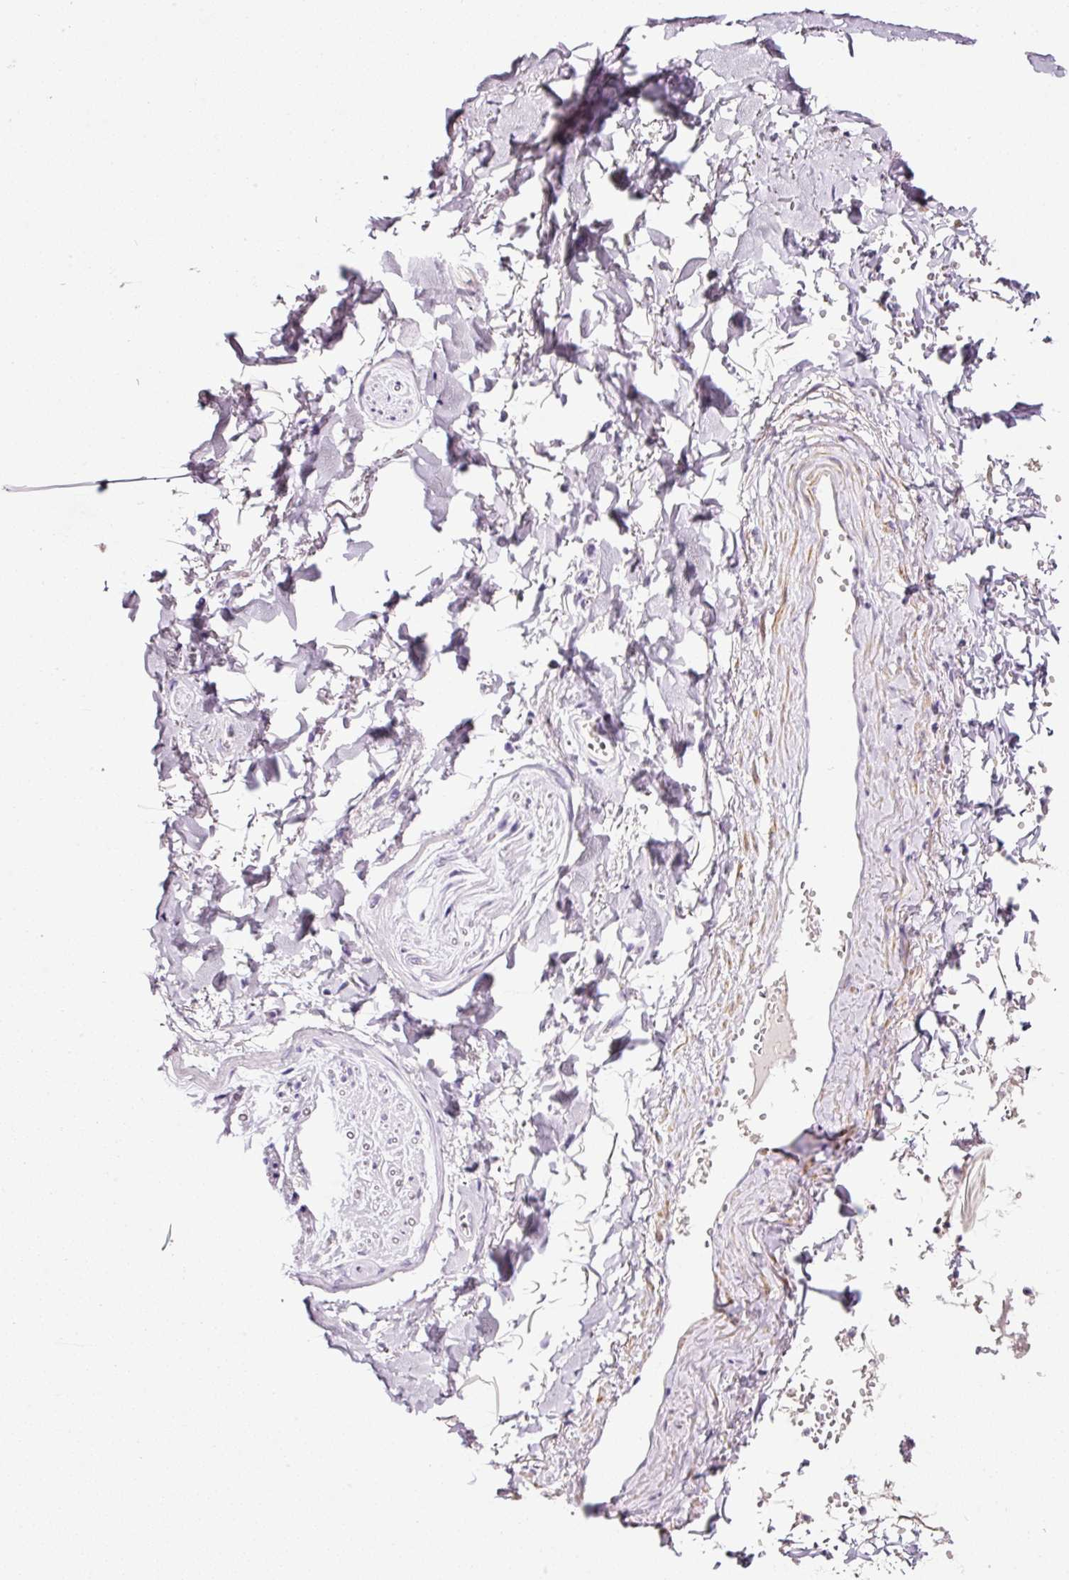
{"staining": {"intensity": "negative", "quantity": "none", "location": "none"}, "tissue": "adipose tissue", "cell_type": "Adipocytes", "image_type": "normal", "snomed": [{"axis": "morphology", "description": "Normal tissue, NOS"}, {"axis": "topography", "description": "Vulva"}, {"axis": "topography", "description": "Vagina"}, {"axis": "topography", "description": "Peripheral nerve tissue"}], "caption": "This photomicrograph is of unremarkable adipose tissue stained with IHC to label a protein in brown with the nuclei are counter-stained blue. There is no positivity in adipocytes.", "gene": "CYB561A3", "patient": {"sex": "female", "age": 66}}